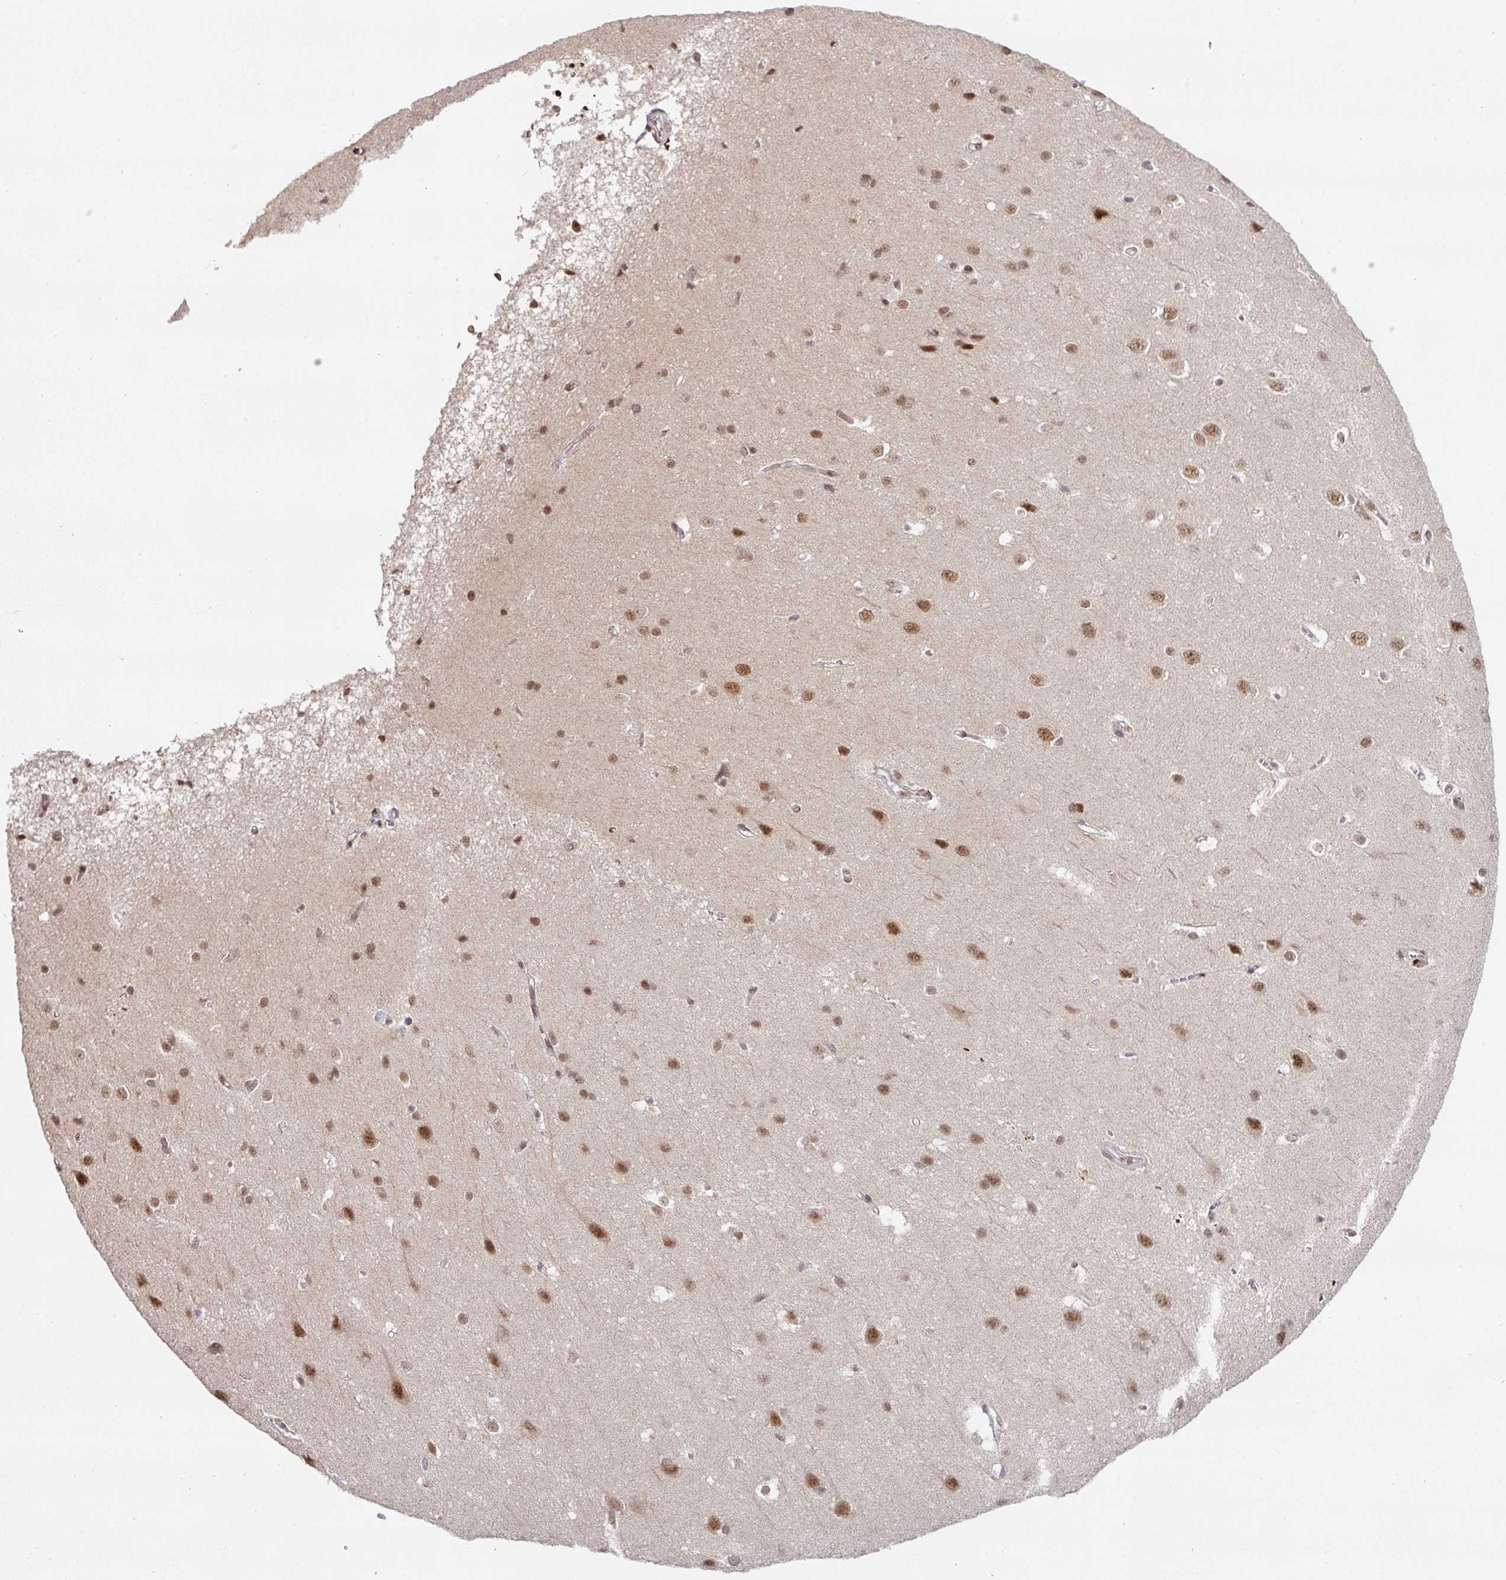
{"staining": {"intensity": "weak", "quantity": "25%-75%", "location": "nuclear"}, "tissue": "cerebral cortex", "cell_type": "Endothelial cells", "image_type": "normal", "snomed": [{"axis": "morphology", "description": "Normal tissue, NOS"}, {"axis": "topography", "description": "Cerebral cortex"}], "caption": "Endothelial cells demonstrate low levels of weak nuclear positivity in about 25%-75% of cells in benign cerebral cortex.", "gene": "NEIL1", "patient": {"sex": "male", "age": 37}}